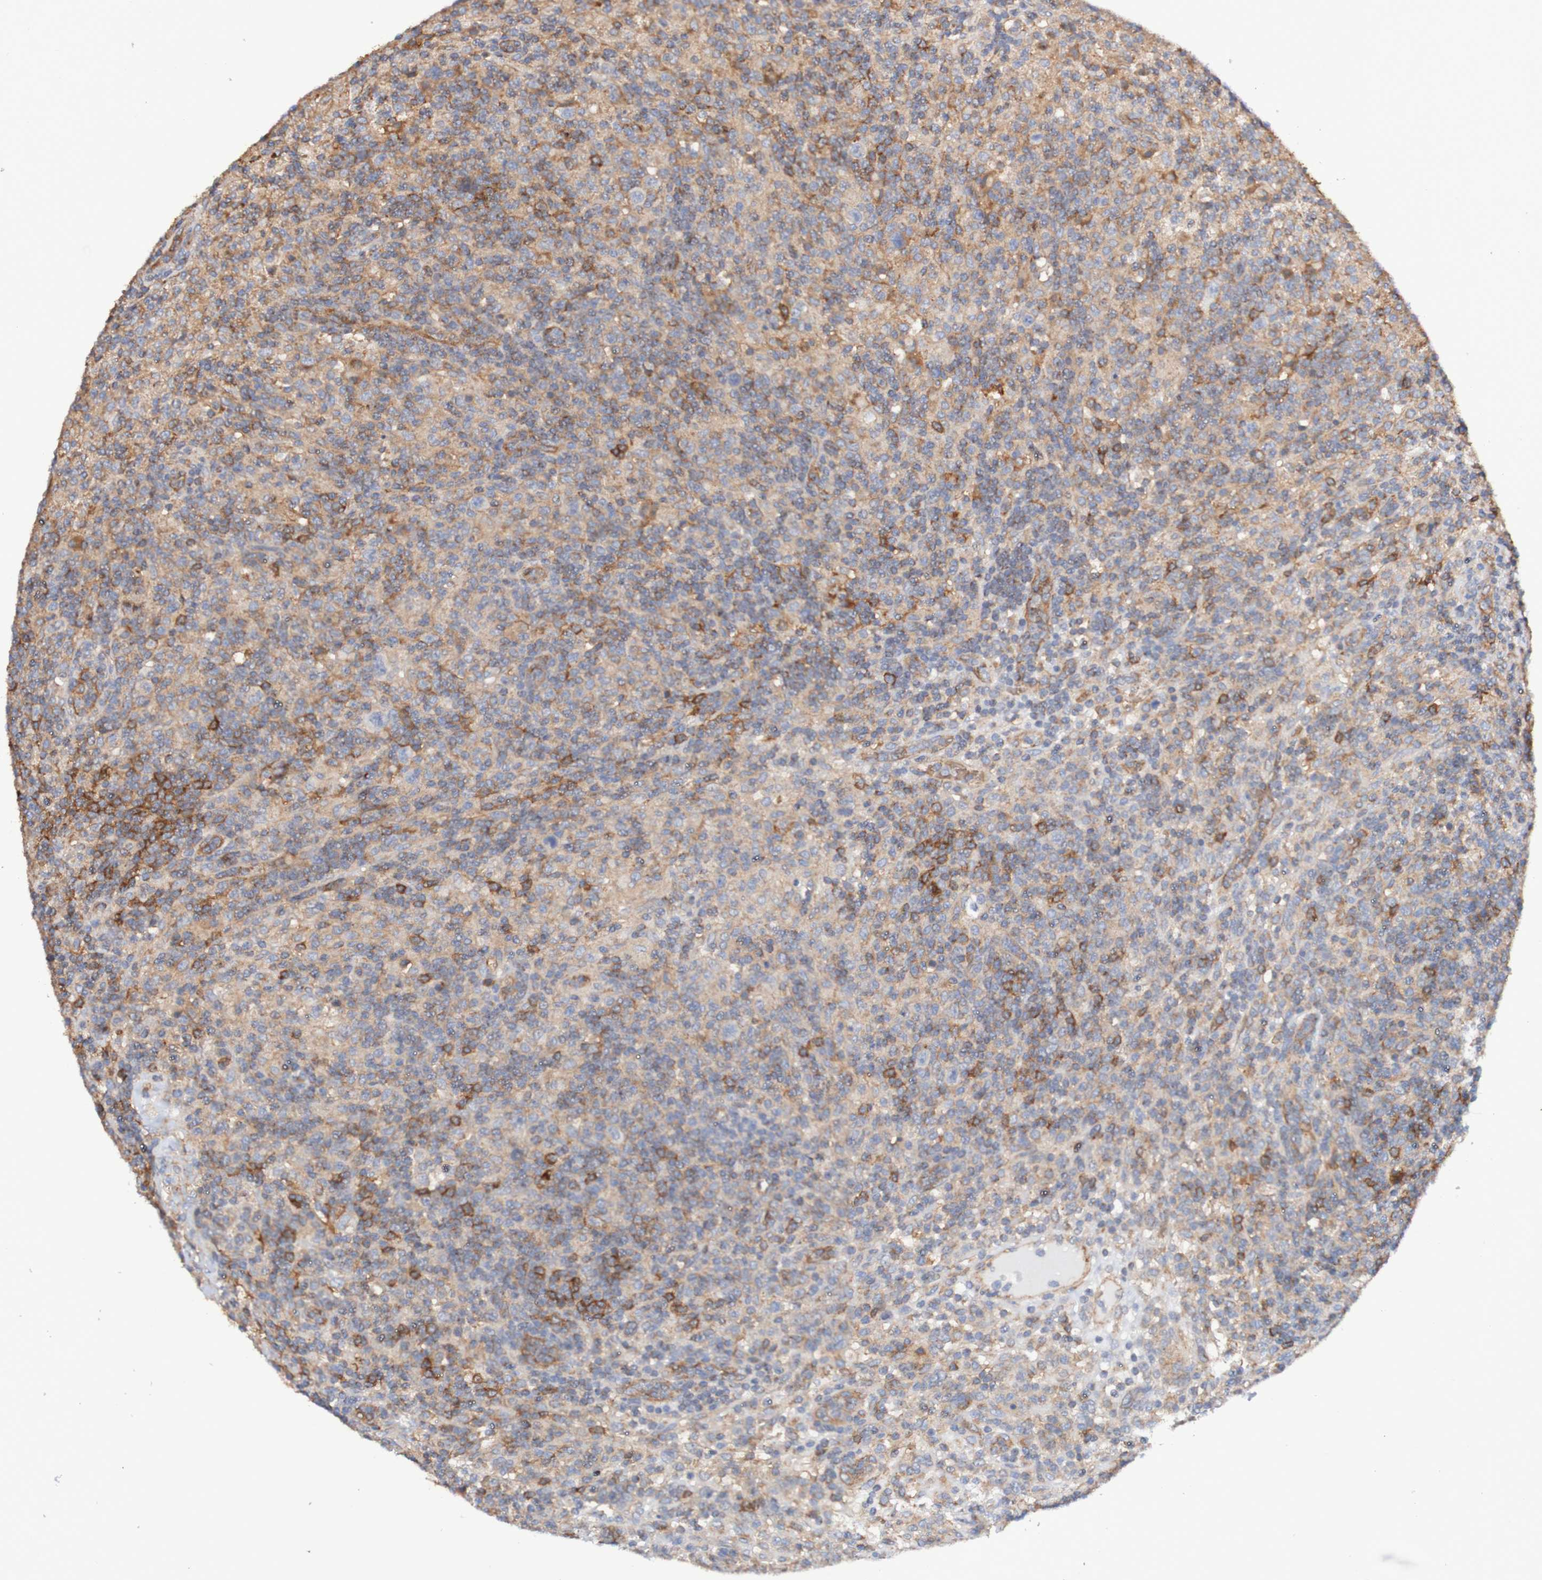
{"staining": {"intensity": "negative", "quantity": "none", "location": "none"}, "tissue": "lymphoma", "cell_type": "Tumor cells", "image_type": "cancer", "snomed": [{"axis": "morphology", "description": "Hodgkin's disease, NOS"}, {"axis": "topography", "description": "Lymph node"}], "caption": "There is no significant positivity in tumor cells of Hodgkin's disease.", "gene": "WNT4", "patient": {"sex": "male", "age": 70}}